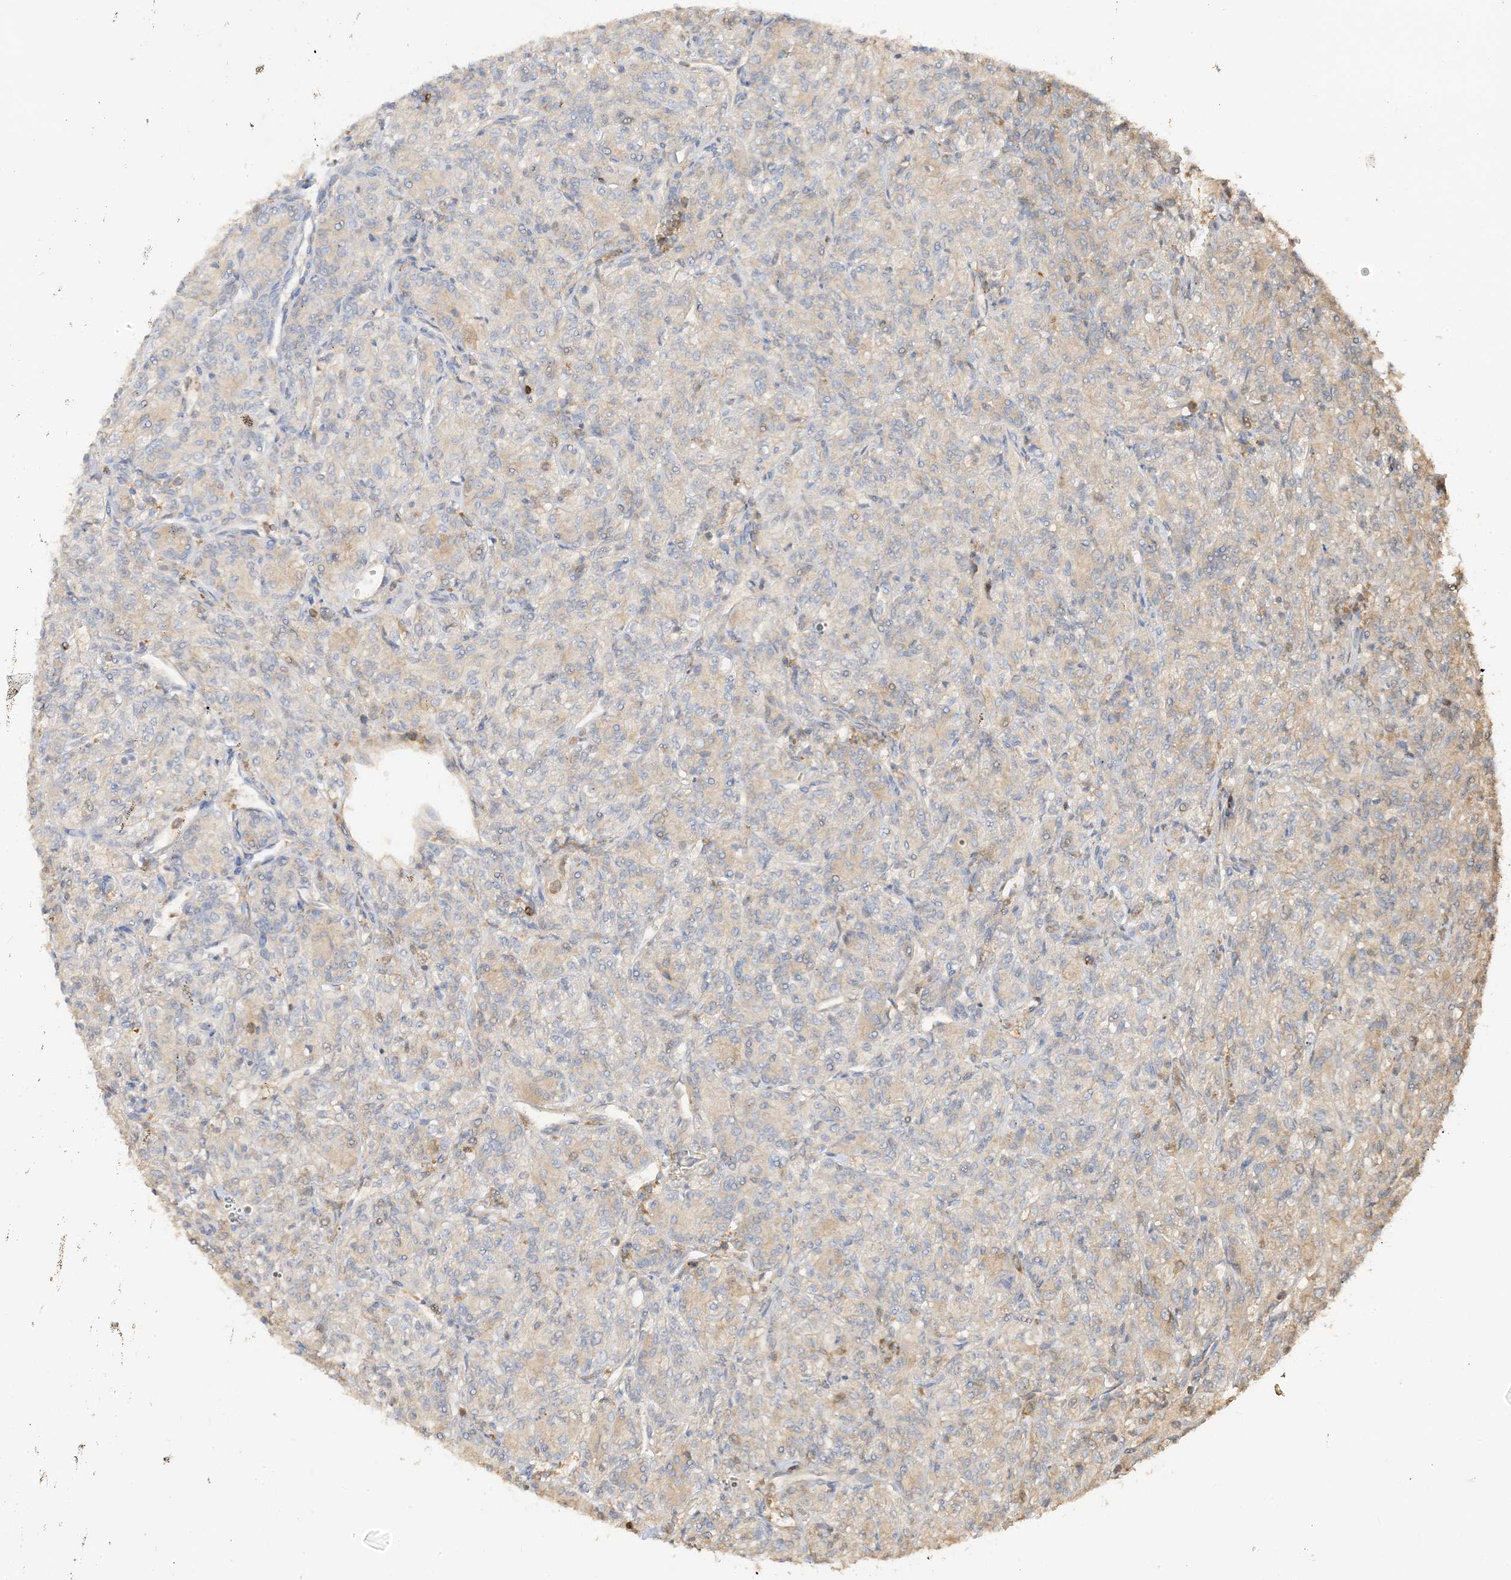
{"staining": {"intensity": "negative", "quantity": "none", "location": "none"}, "tissue": "renal cancer", "cell_type": "Tumor cells", "image_type": "cancer", "snomed": [{"axis": "morphology", "description": "Adenocarcinoma, NOS"}, {"axis": "topography", "description": "Kidney"}], "caption": "Immunohistochemical staining of adenocarcinoma (renal) displays no significant positivity in tumor cells.", "gene": "PHACTR2", "patient": {"sex": "male", "age": 77}}